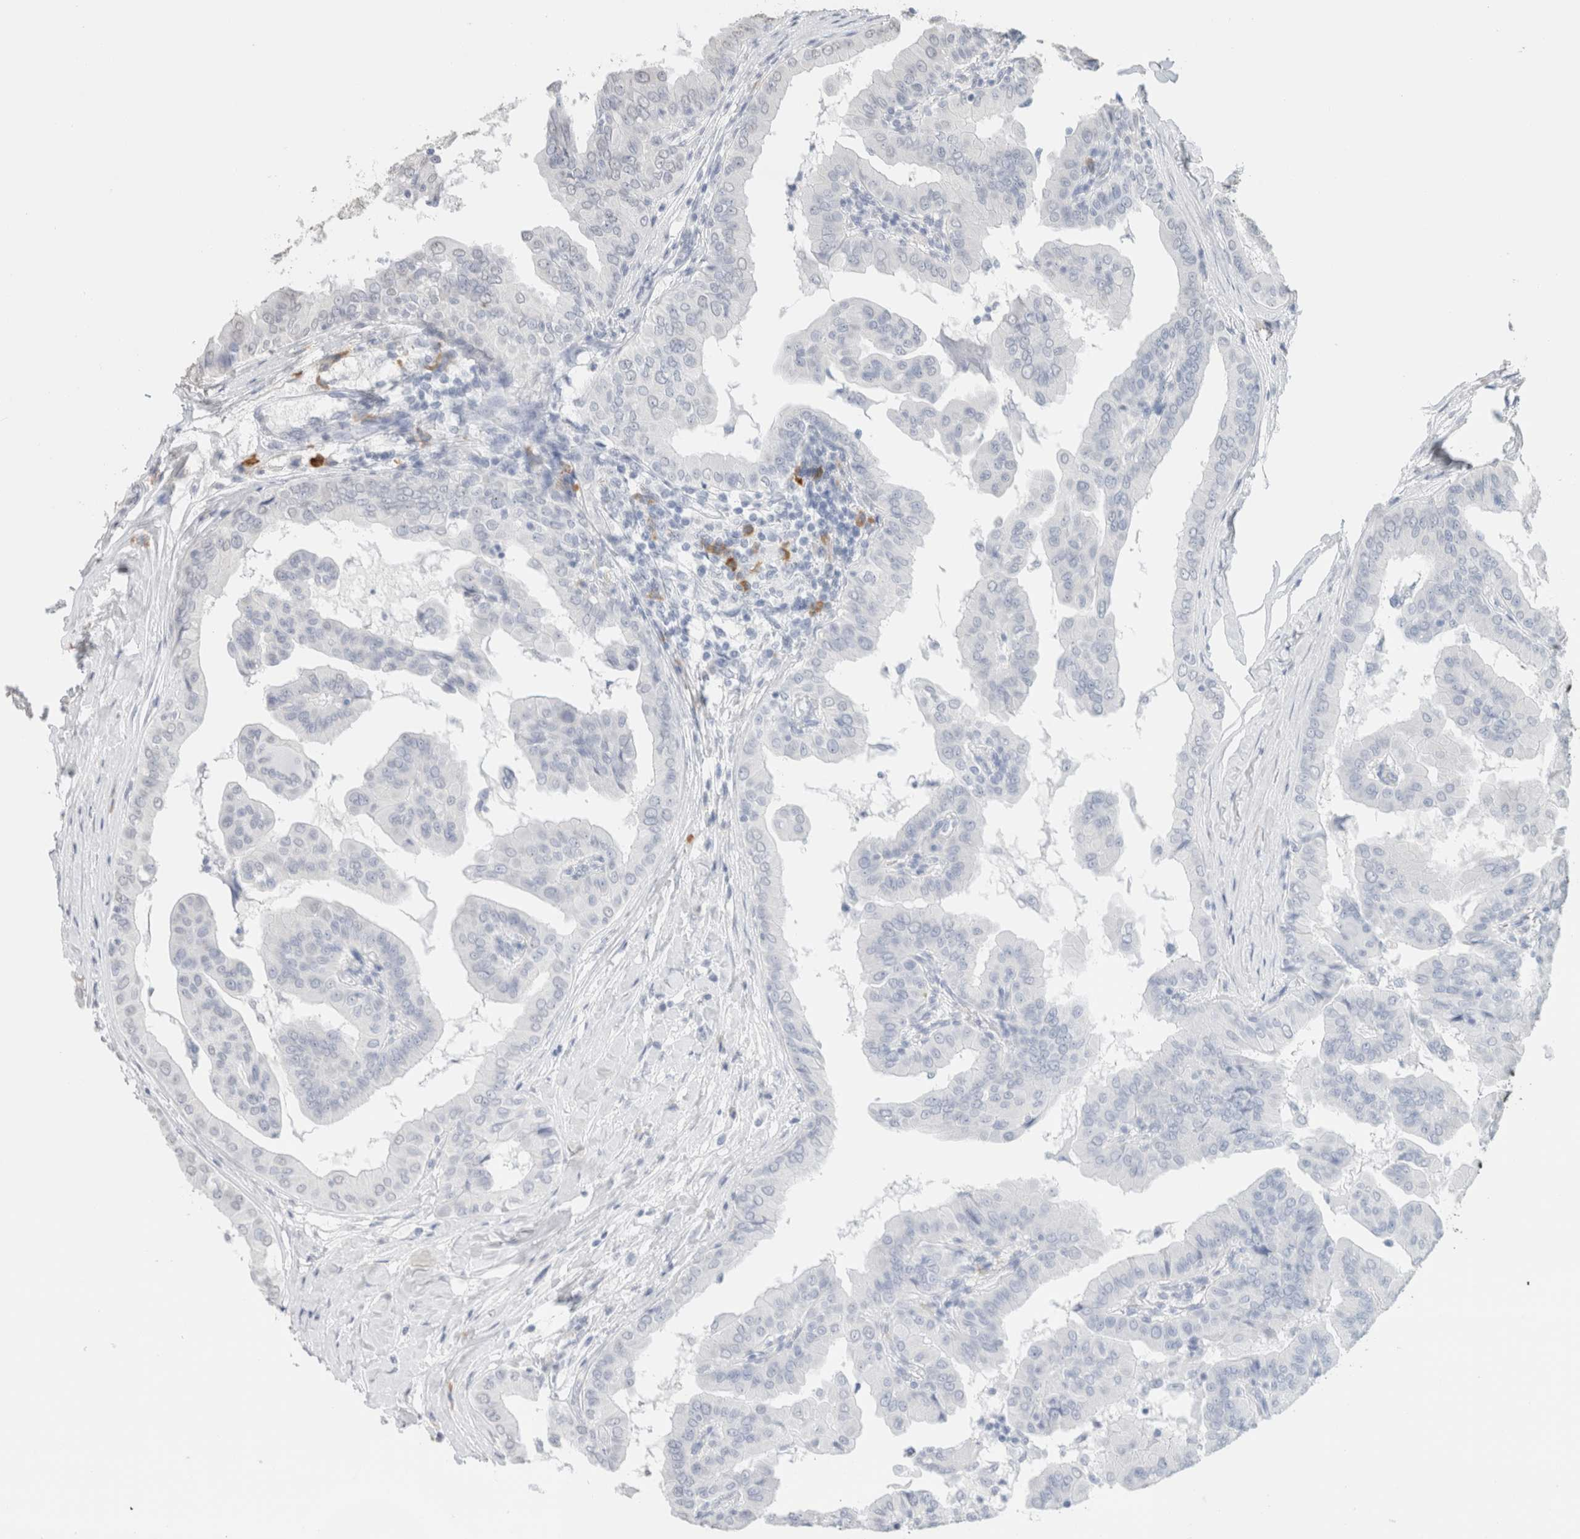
{"staining": {"intensity": "negative", "quantity": "none", "location": "none"}, "tissue": "thyroid cancer", "cell_type": "Tumor cells", "image_type": "cancer", "snomed": [{"axis": "morphology", "description": "Papillary adenocarcinoma, NOS"}, {"axis": "topography", "description": "Thyroid gland"}], "caption": "Papillary adenocarcinoma (thyroid) was stained to show a protein in brown. There is no significant staining in tumor cells. (IHC, brightfield microscopy, high magnification).", "gene": "CD80", "patient": {"sex": "male", "age": 33}}